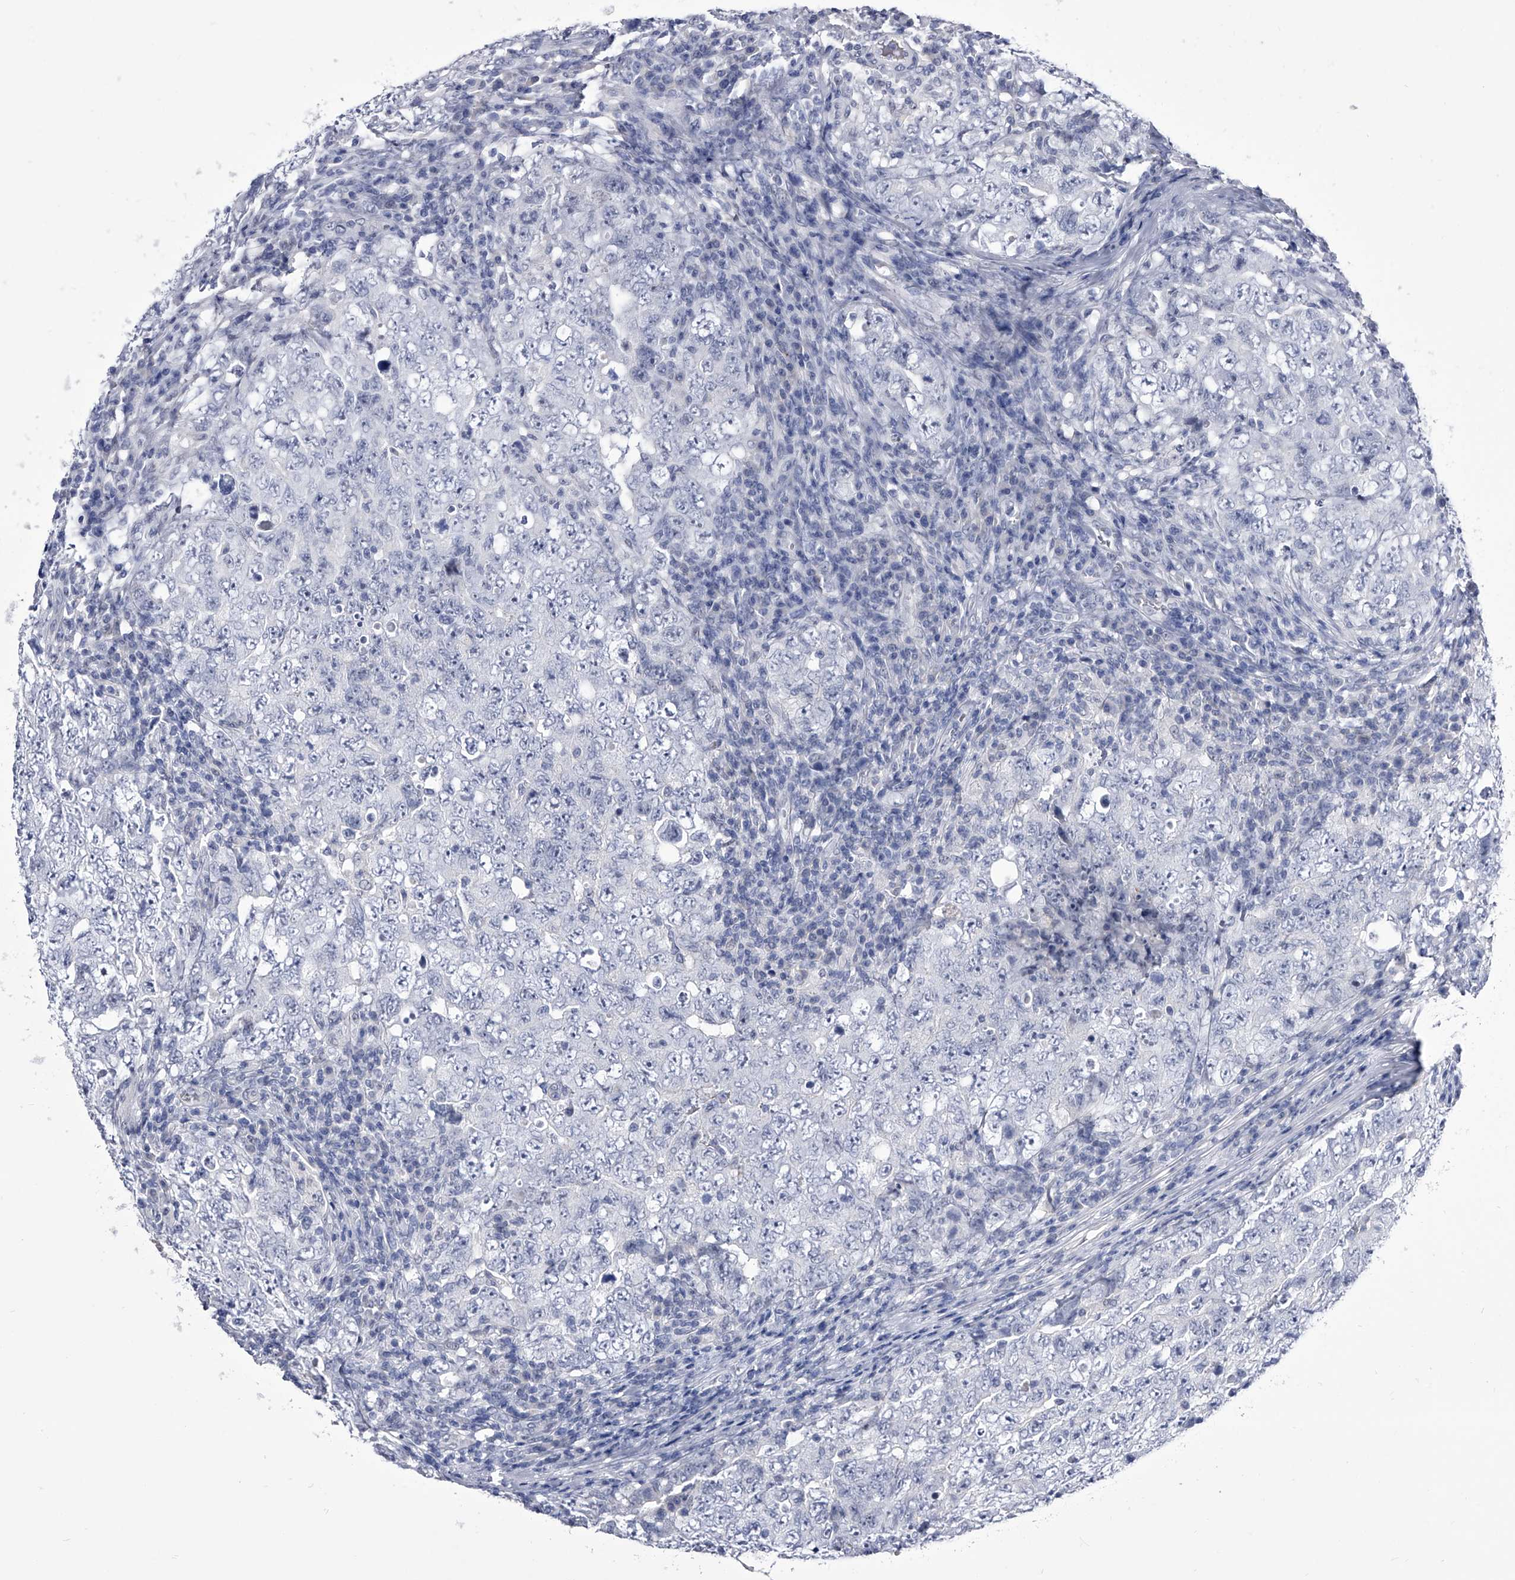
{"staining": {"intensity": "negative", "quantity": "none", "location": "none"}, "tissue": "testis cancer", "cell_type": "Tumor cells", "image_type": "cancer", "snomed": [{"axis": "morphology", "description": "Carcinoma, Embryonal, NOS"}, {"axis": "topography", "description": "Testis"}], "caption": "Immunohistochemistry image of neoplastic tissue: human testis embryonal carcinoma stained with DAB (3,3'-diaminobenzidine) exhibits no significant protein positivity in tumor cells. (Stains: DAB (3,3'-diaminobenzidine) immunohistochemistry (IHC) with hematoxylin counter stain, Microscopy: brightfield microscopy at high magnification).", "gene": "CRISP2", "patient": {"sex": "male", "age": 26}}